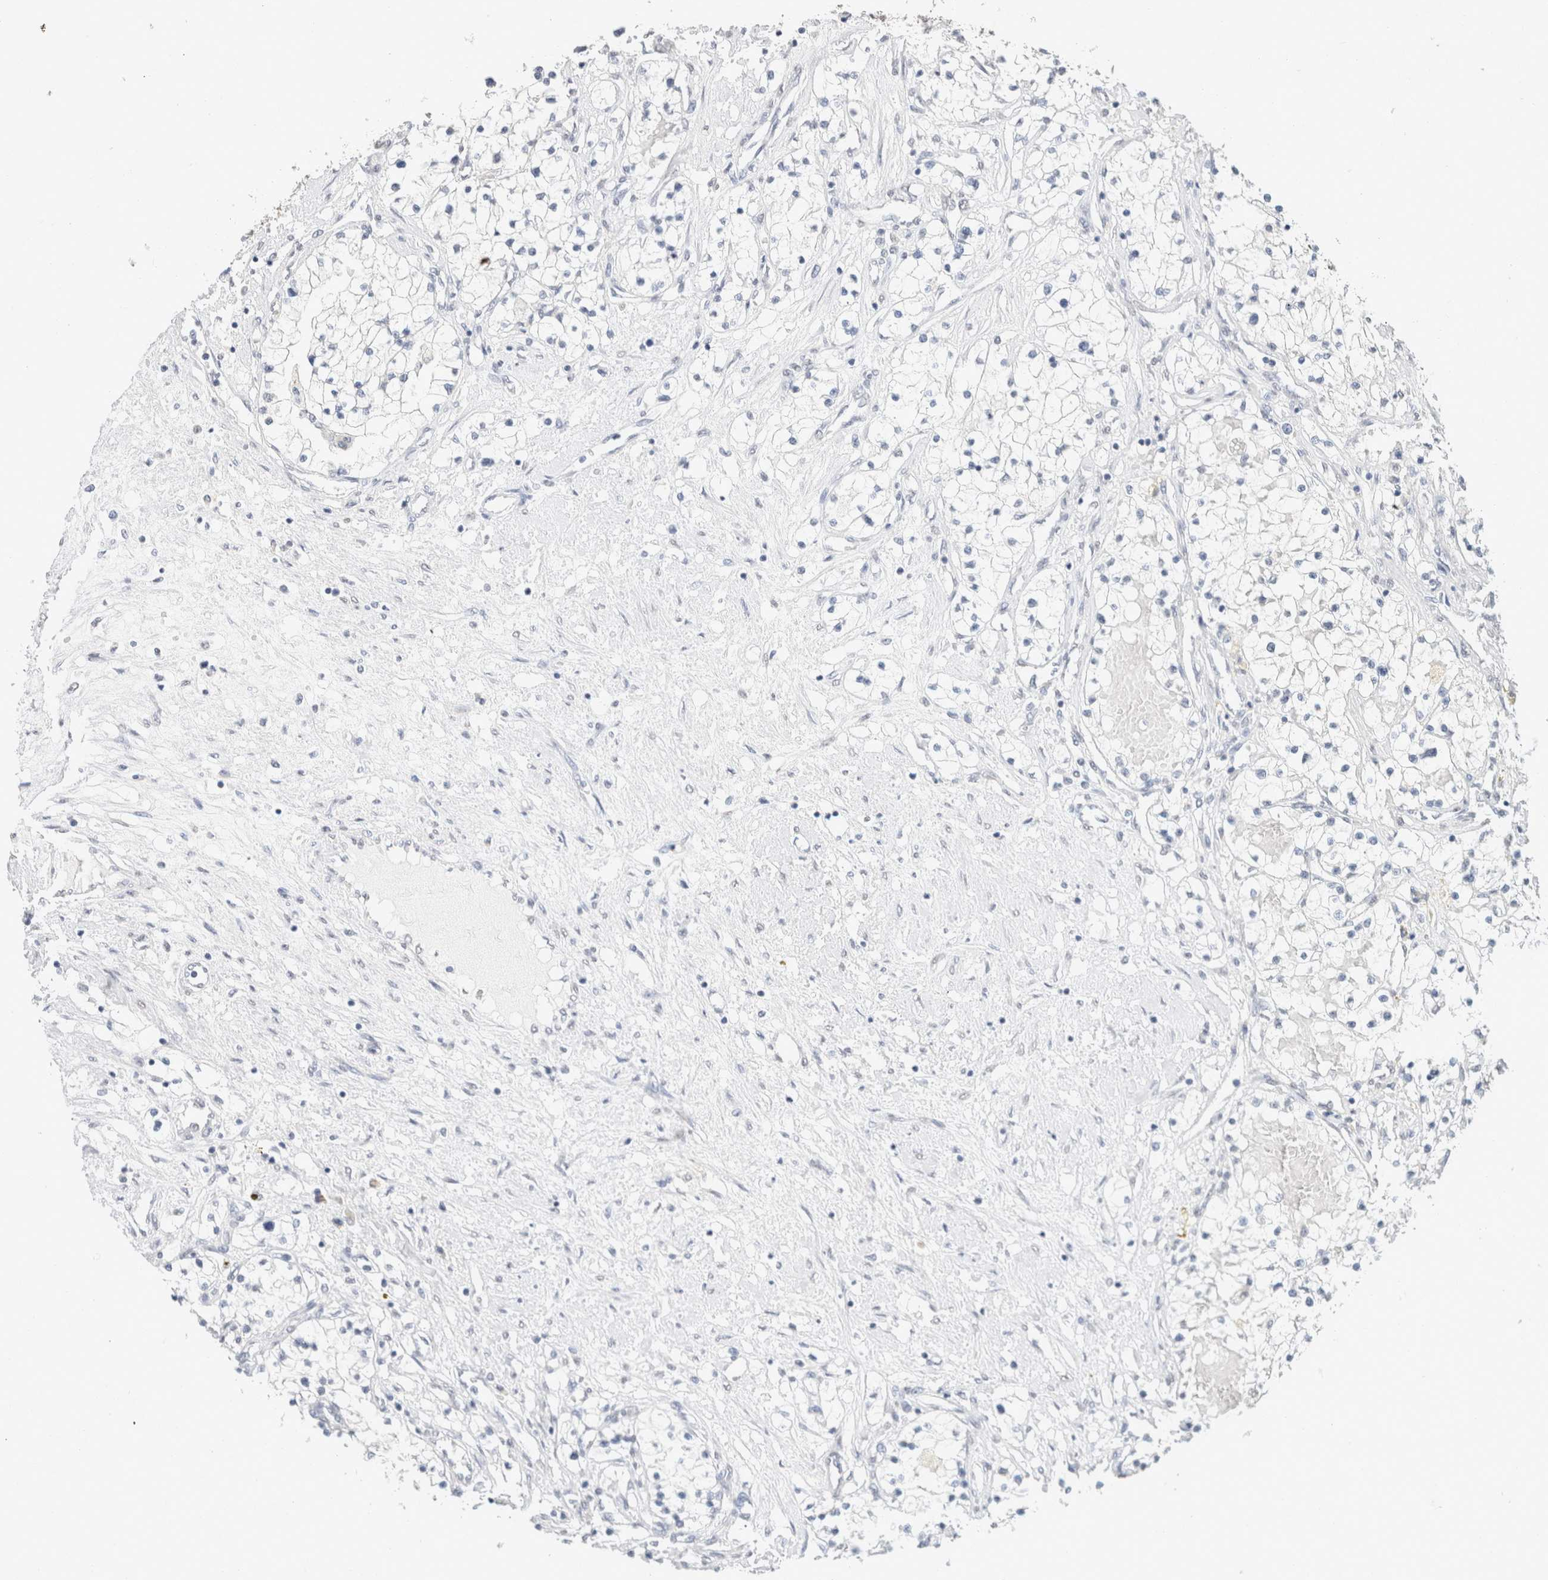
{"staining": {"intensity": "negative", "quantity": "none", "location": "none"}, "tissue": "renal cancer", "cell_type": "Tumor cells", "image_type": "cancer", "snomed": [{"axis": "morphology", "description": "Adenocarcinoma, NOS"}, {"axis": "topography", "description": "Kidney"}], "caption": "DAB immunohistochemical staining of renal cancer shows no significant positivity in tumor cells.", "gene": "CD80", "patient": {"sex": "male", "age": 68}}